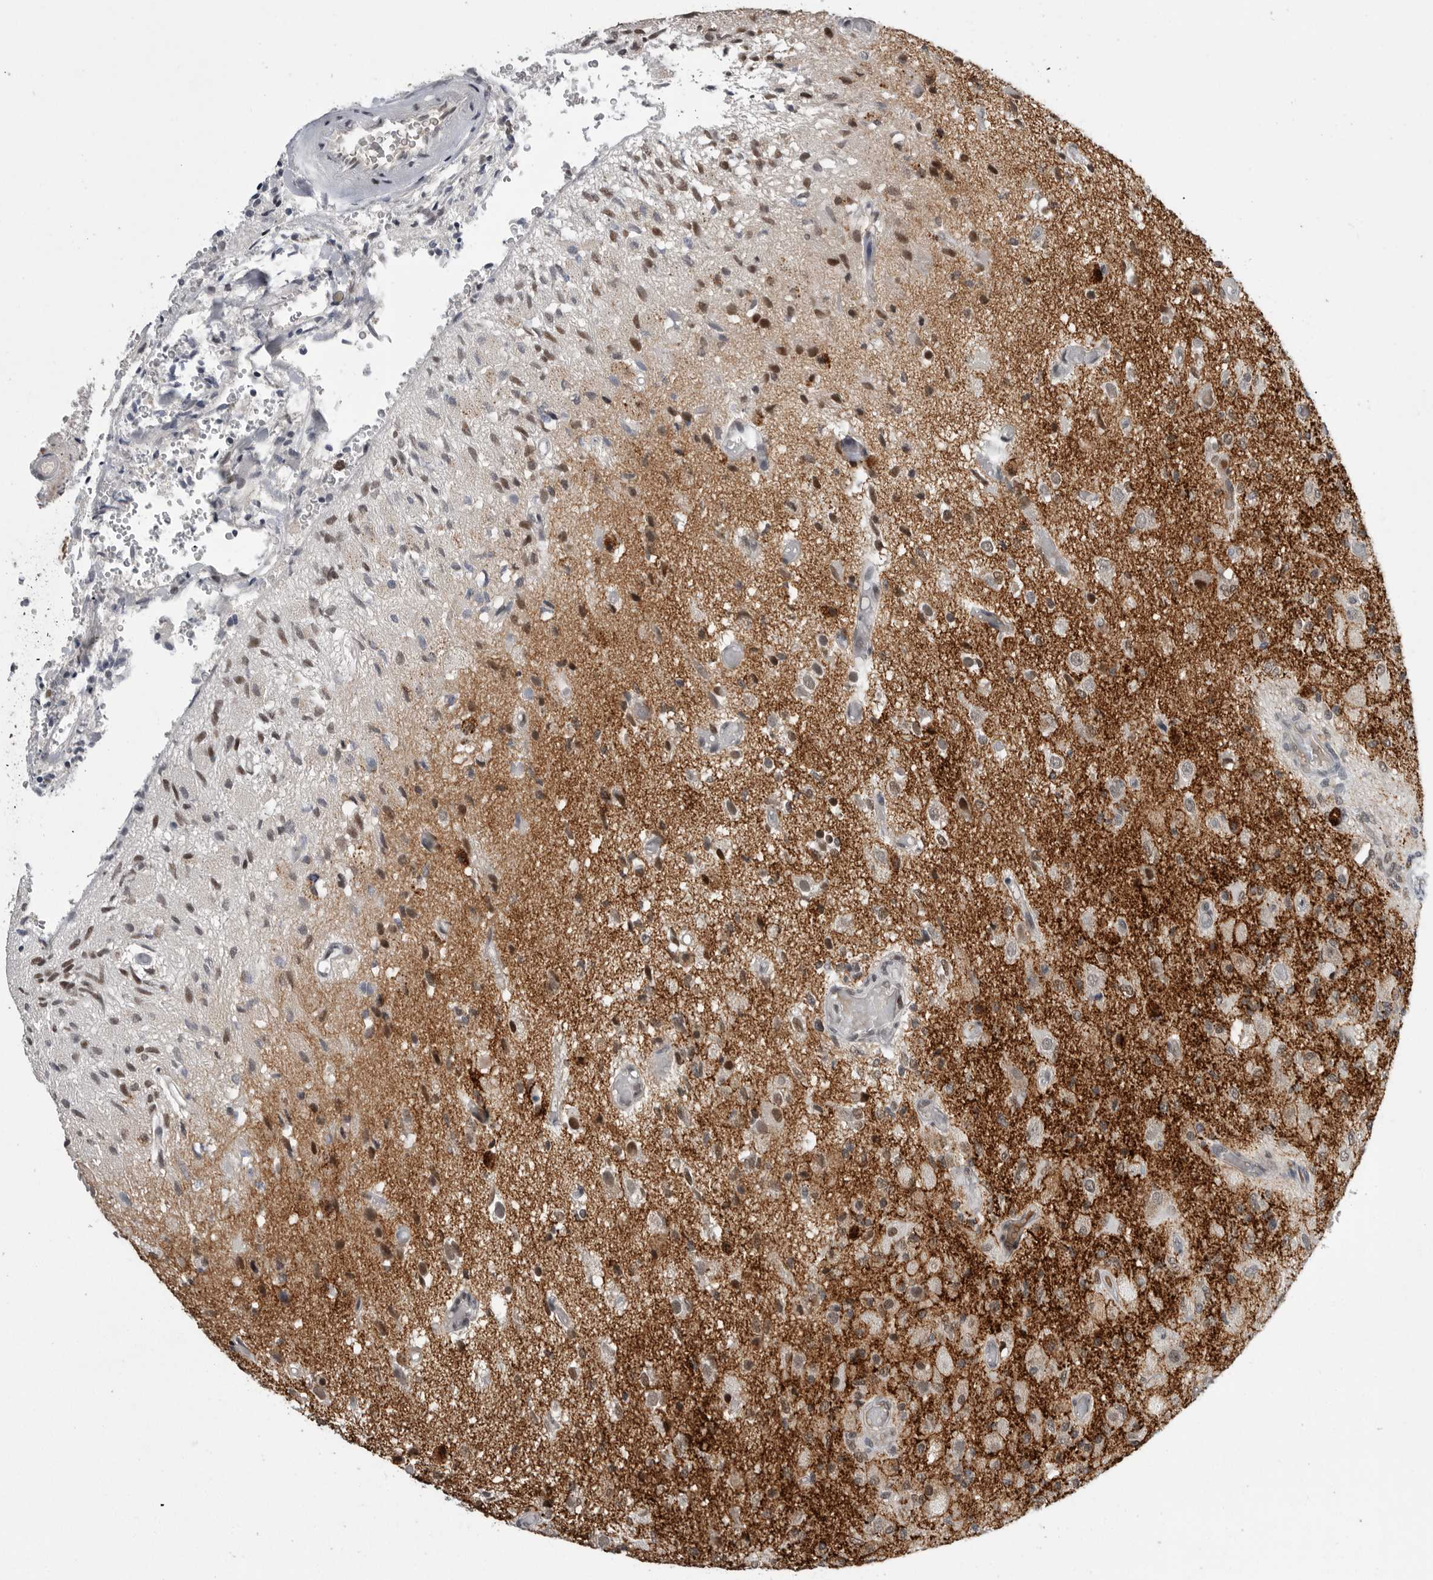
{"staining": {"intensity": "moderate", "quantity": "<25%", "location": "nuclear"}, "tissue": "glioma", "cell_type": "Tumor cells", "image_type": "cancer", "snomed": [{"axis": "morphology", "description": "Normal tissue, NOS"}, {"axis": "morphology", "description": "Glioma, malignant, High grade"}, {"axis": "topography", "description": "Cerebral cortex"}], "caption": "Immunohistochemistry (IHC) (DAB (3,3'-diaminobenzidine)) staining of malignant glioma (high-grade) exhibits moderate nuclear protein expression in about <25% of tumor cells.", "gene": "POU5F1", "patient": {"sex": "male", "age": 77}}